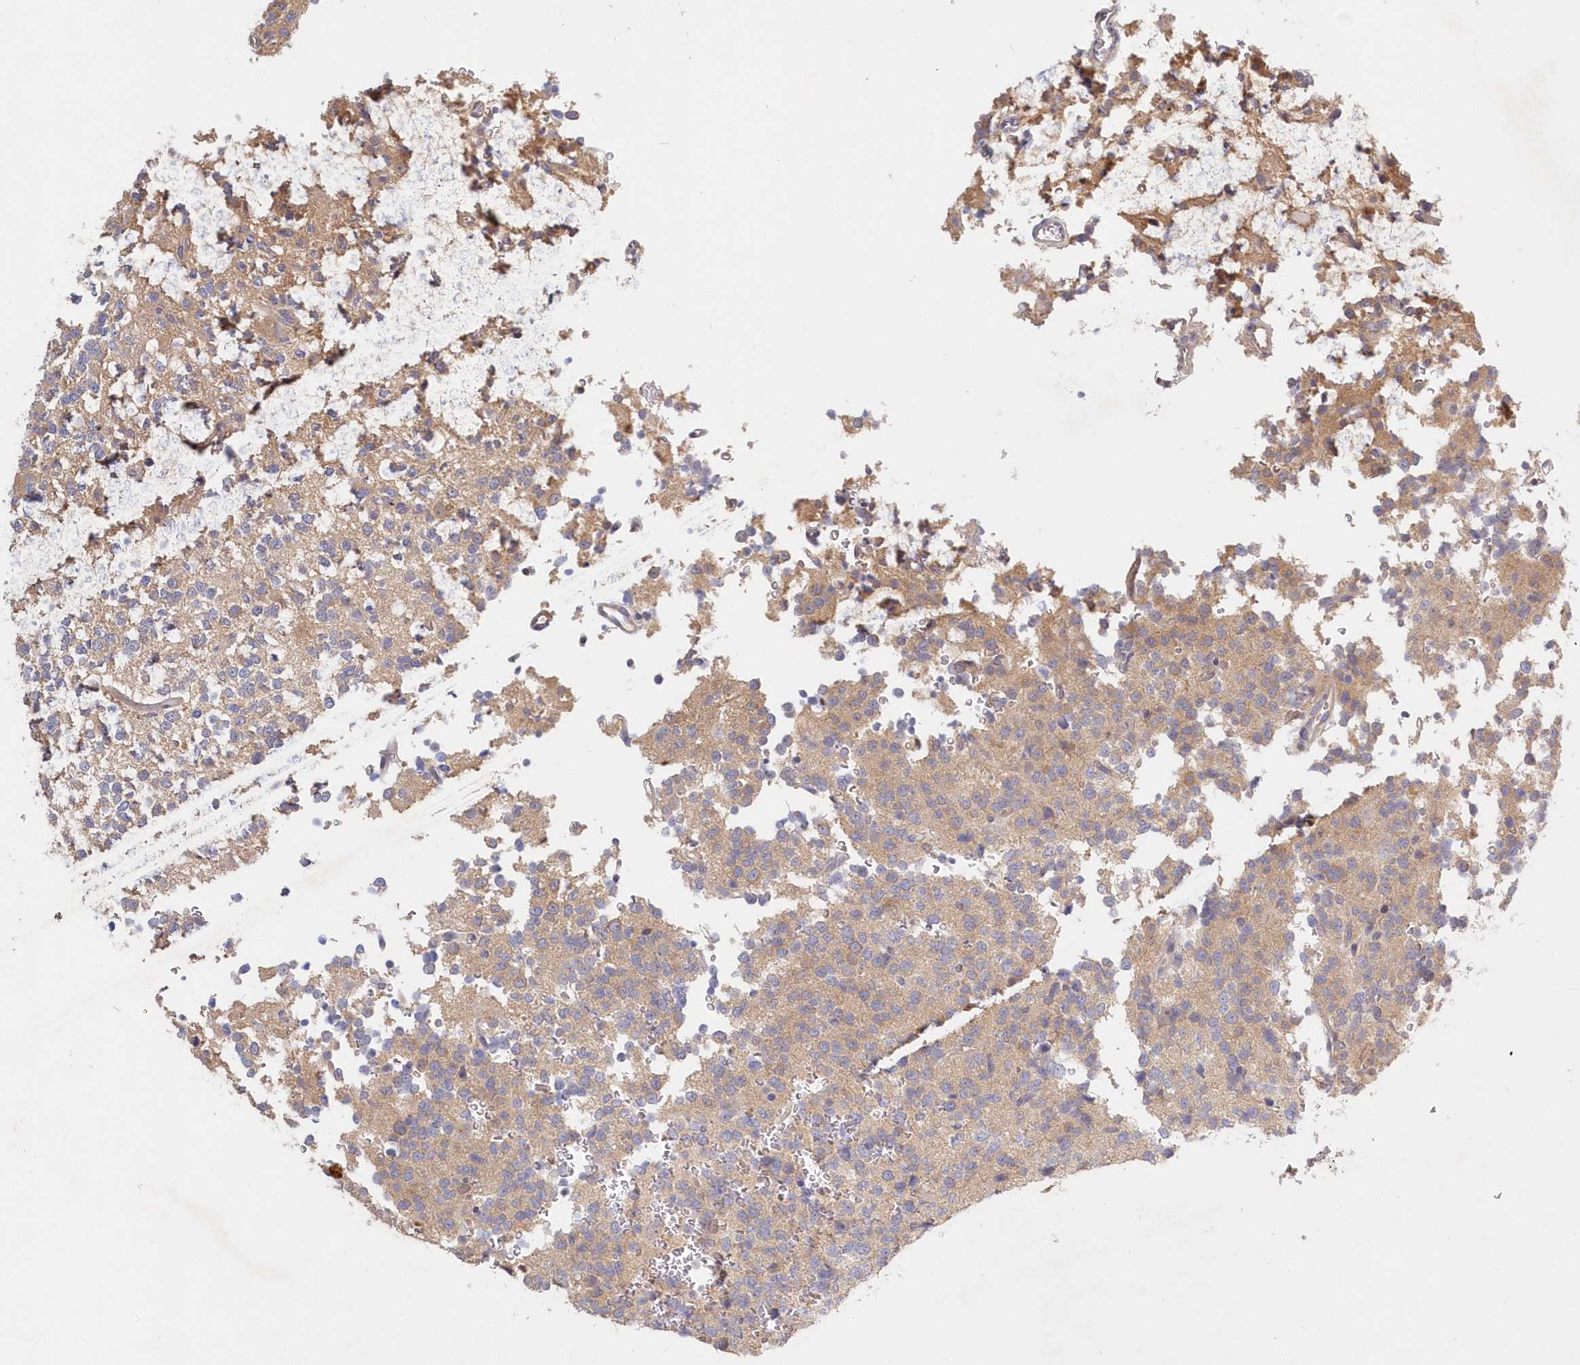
{"staining": {"intensity": "negative", "quantity": "none", "location": "none"}, "tissue": "glioma", "cell_type": "Tumor cells", "image_type": "cancer", "snomed": [{"axis": "morphology", "description": "Glioma, malignant, High grade"}, {"axis": "topography", "description": "Brain"}], "caption": "An image of glioma stained for a protein displays no brown staining in tumor cells.", "gene": "KATNA1", "patient": {"sex": "female", "age": 62}}